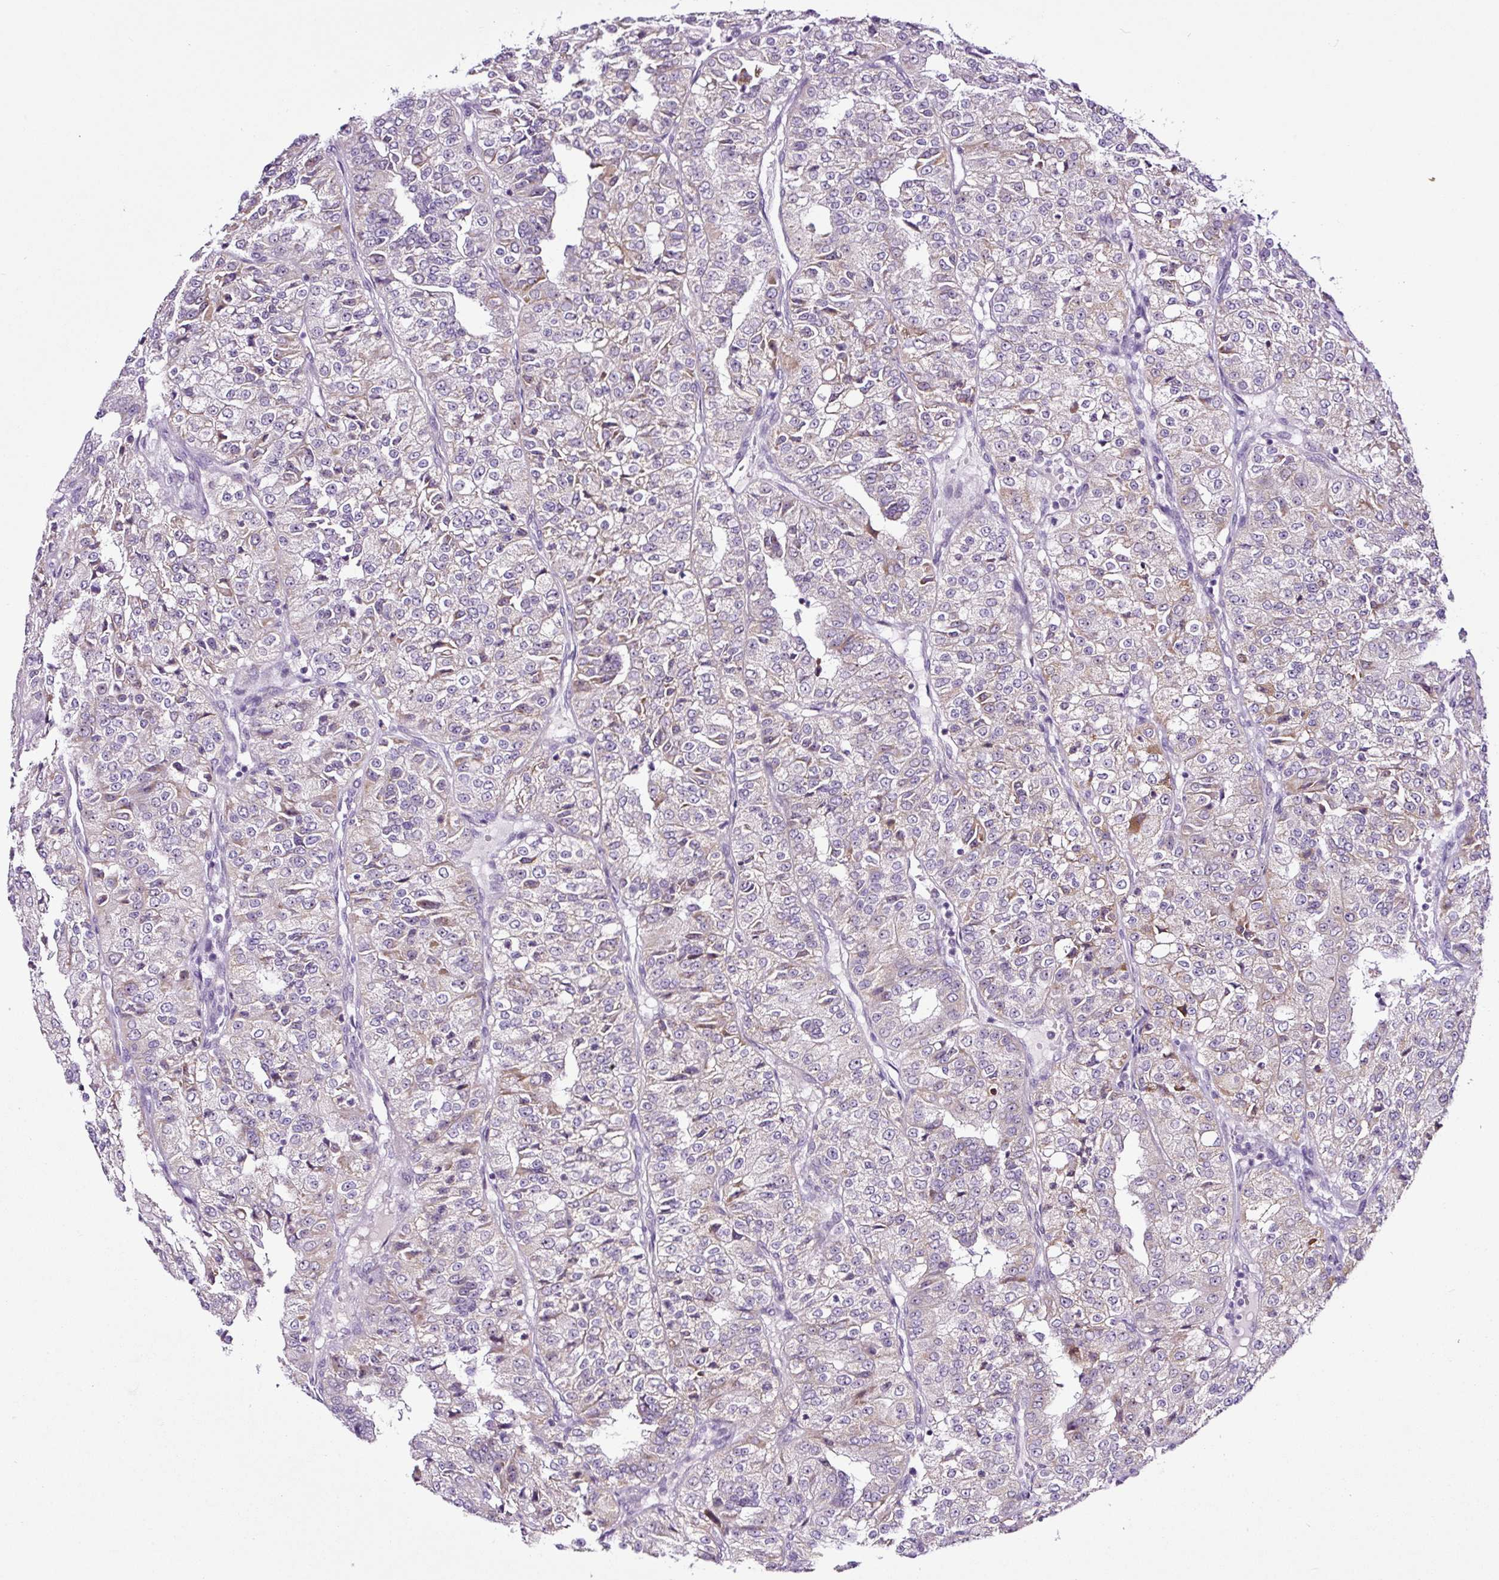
{"staining": {"intensity": "negative", "quantity": "none", "location": "none"}, "tissue": "renal cancer", "cell_type": "Tumor cells", "image_type": "cancer", "snomed": [{"axis": "morphology", "description": "Adenocarcinoma, NOS"}, {"axis": "topography", "description": "Kidney"}], "caption": "There is no significant staining in tumor cells of renal cancer.", "gene": "NOM1", "patient": {"sex": "female", "age": 63}}